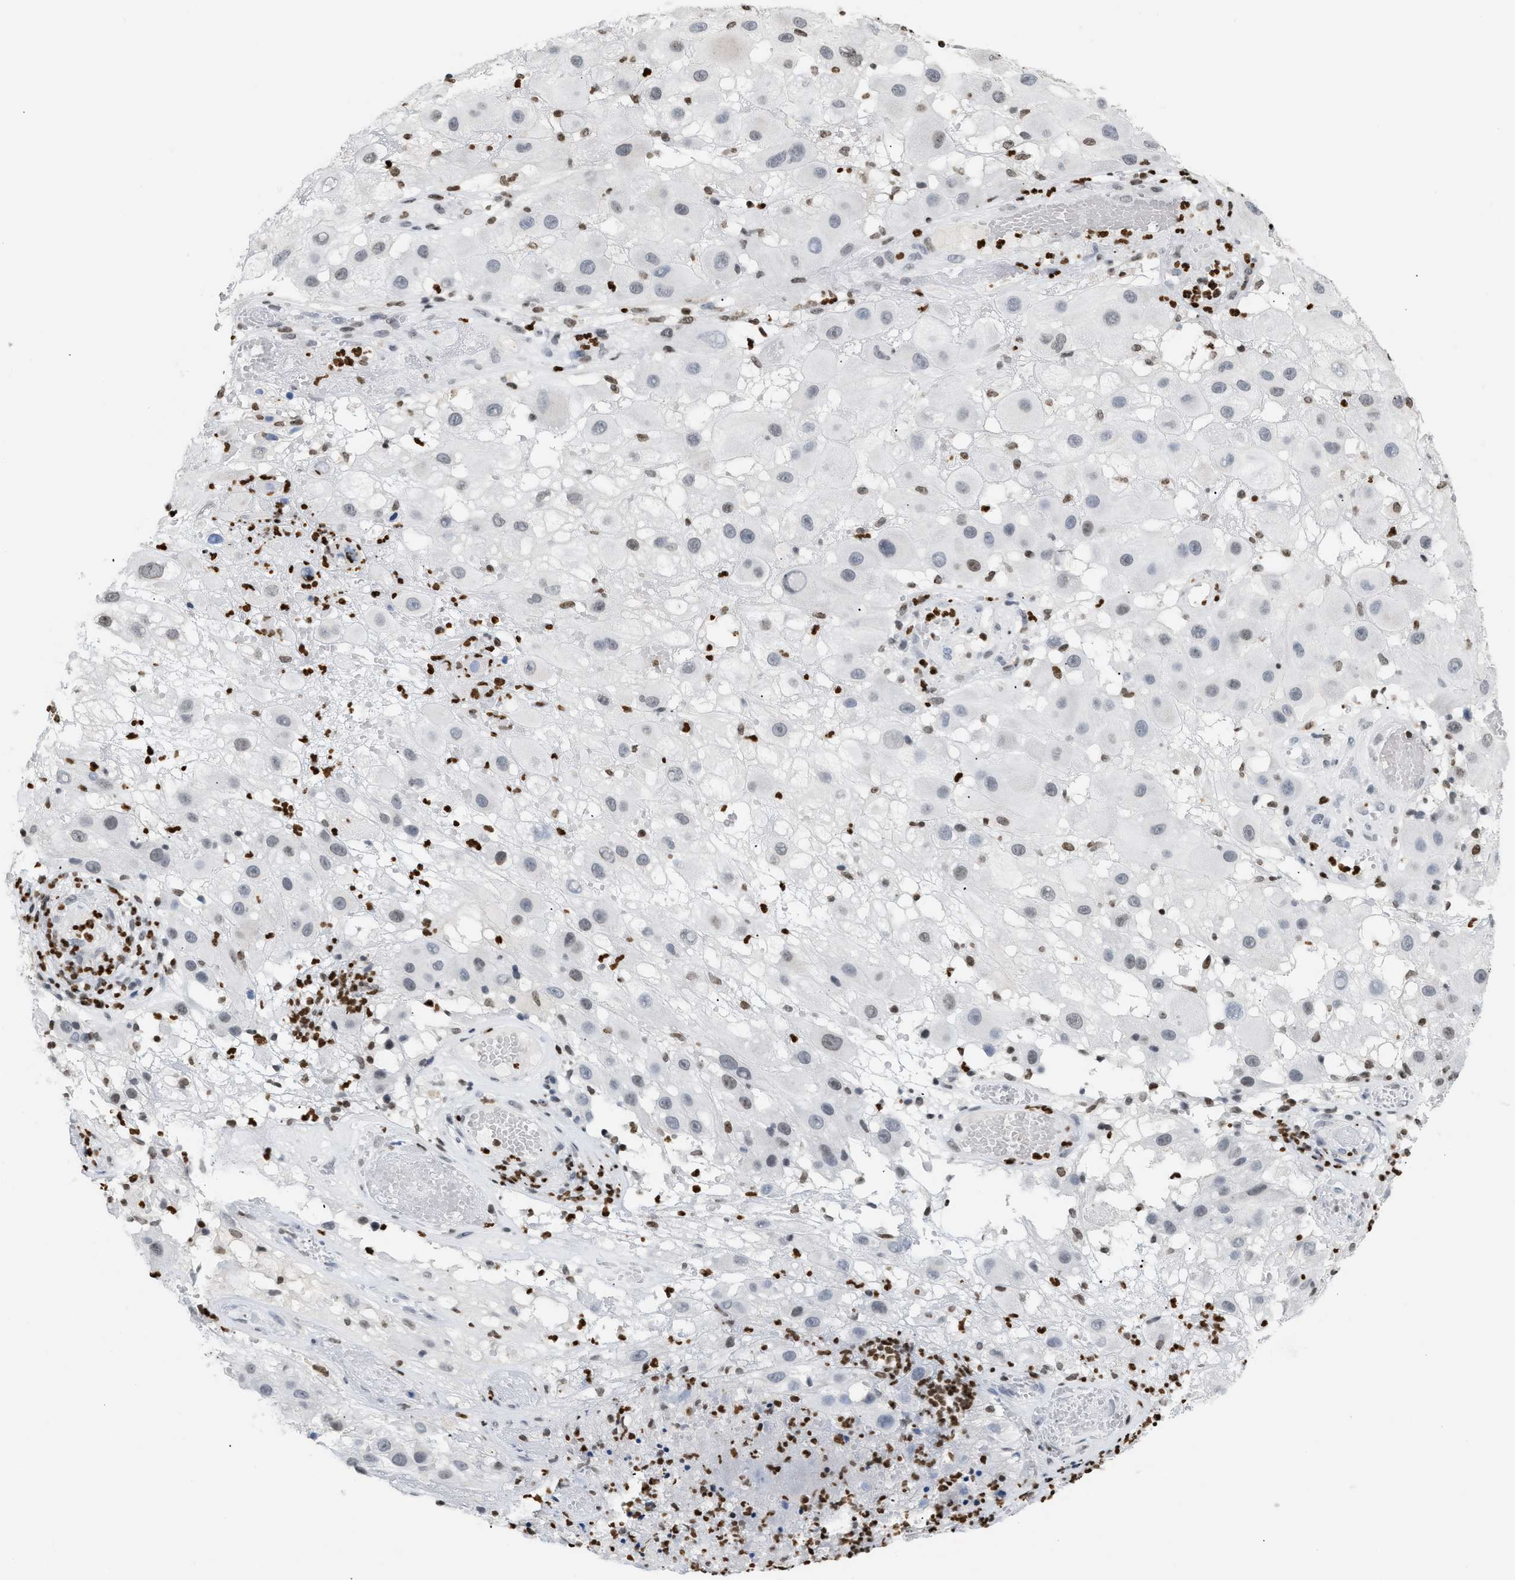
{"staining": {"intensity": "weak", "quantity": "<25%", "location": "nuclear"}, "tissue": "melanoma", "cell_type": "Tumor cells", "image_type": "cancer", "snomed": [{"axis": "morphology", "description": "Malignant melanoma, NOS"}, {"axis": "topography", "description": "Skin"}], "caption": "Immunohistochemical staining of human melanoma exhibits no significant expression in tumor cells.", "gene": "HMGN2", "patient": {"sex": "female", "age": 81}}